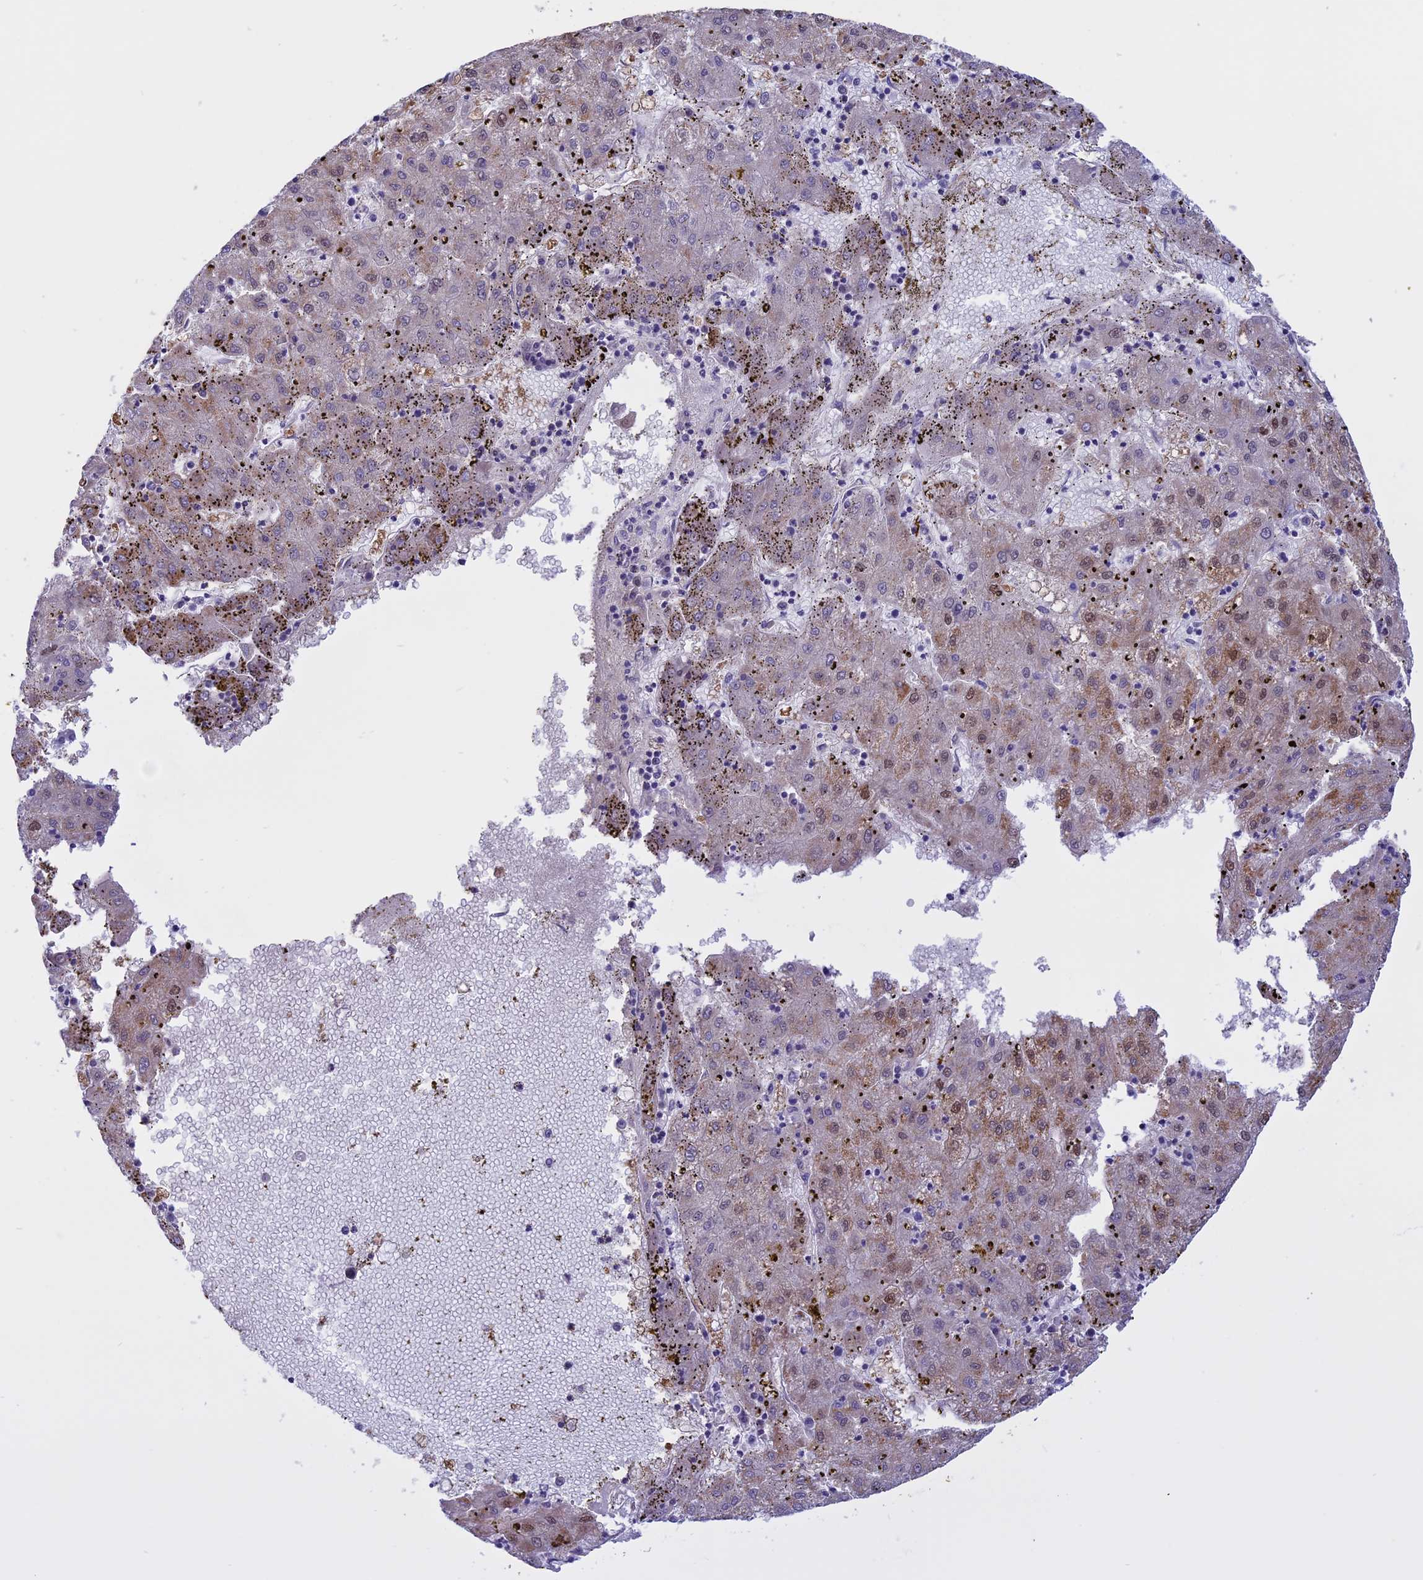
{"staining": {"intensity": "moderate", "quantity": "<25%", "location": "cytoplasmic/membranous"}, "tissue": "liver cancer", "cell_type": "Tumor cells", "image_type": "cancer", "snomed": [{"axis": "morphology", "description": "Carcinoma, Hepatocellular, NOS"}, {"axis": "topography", "description": "Liver"}], "caption": "Human liver hepatocellular carcinoma stained with a brown dye displays moderate cytoplasmic/membranous positive staining in about <25% of tumor cells.", "gene": "SPHKAP", "patient": {"sex": "male", "age": 72}}